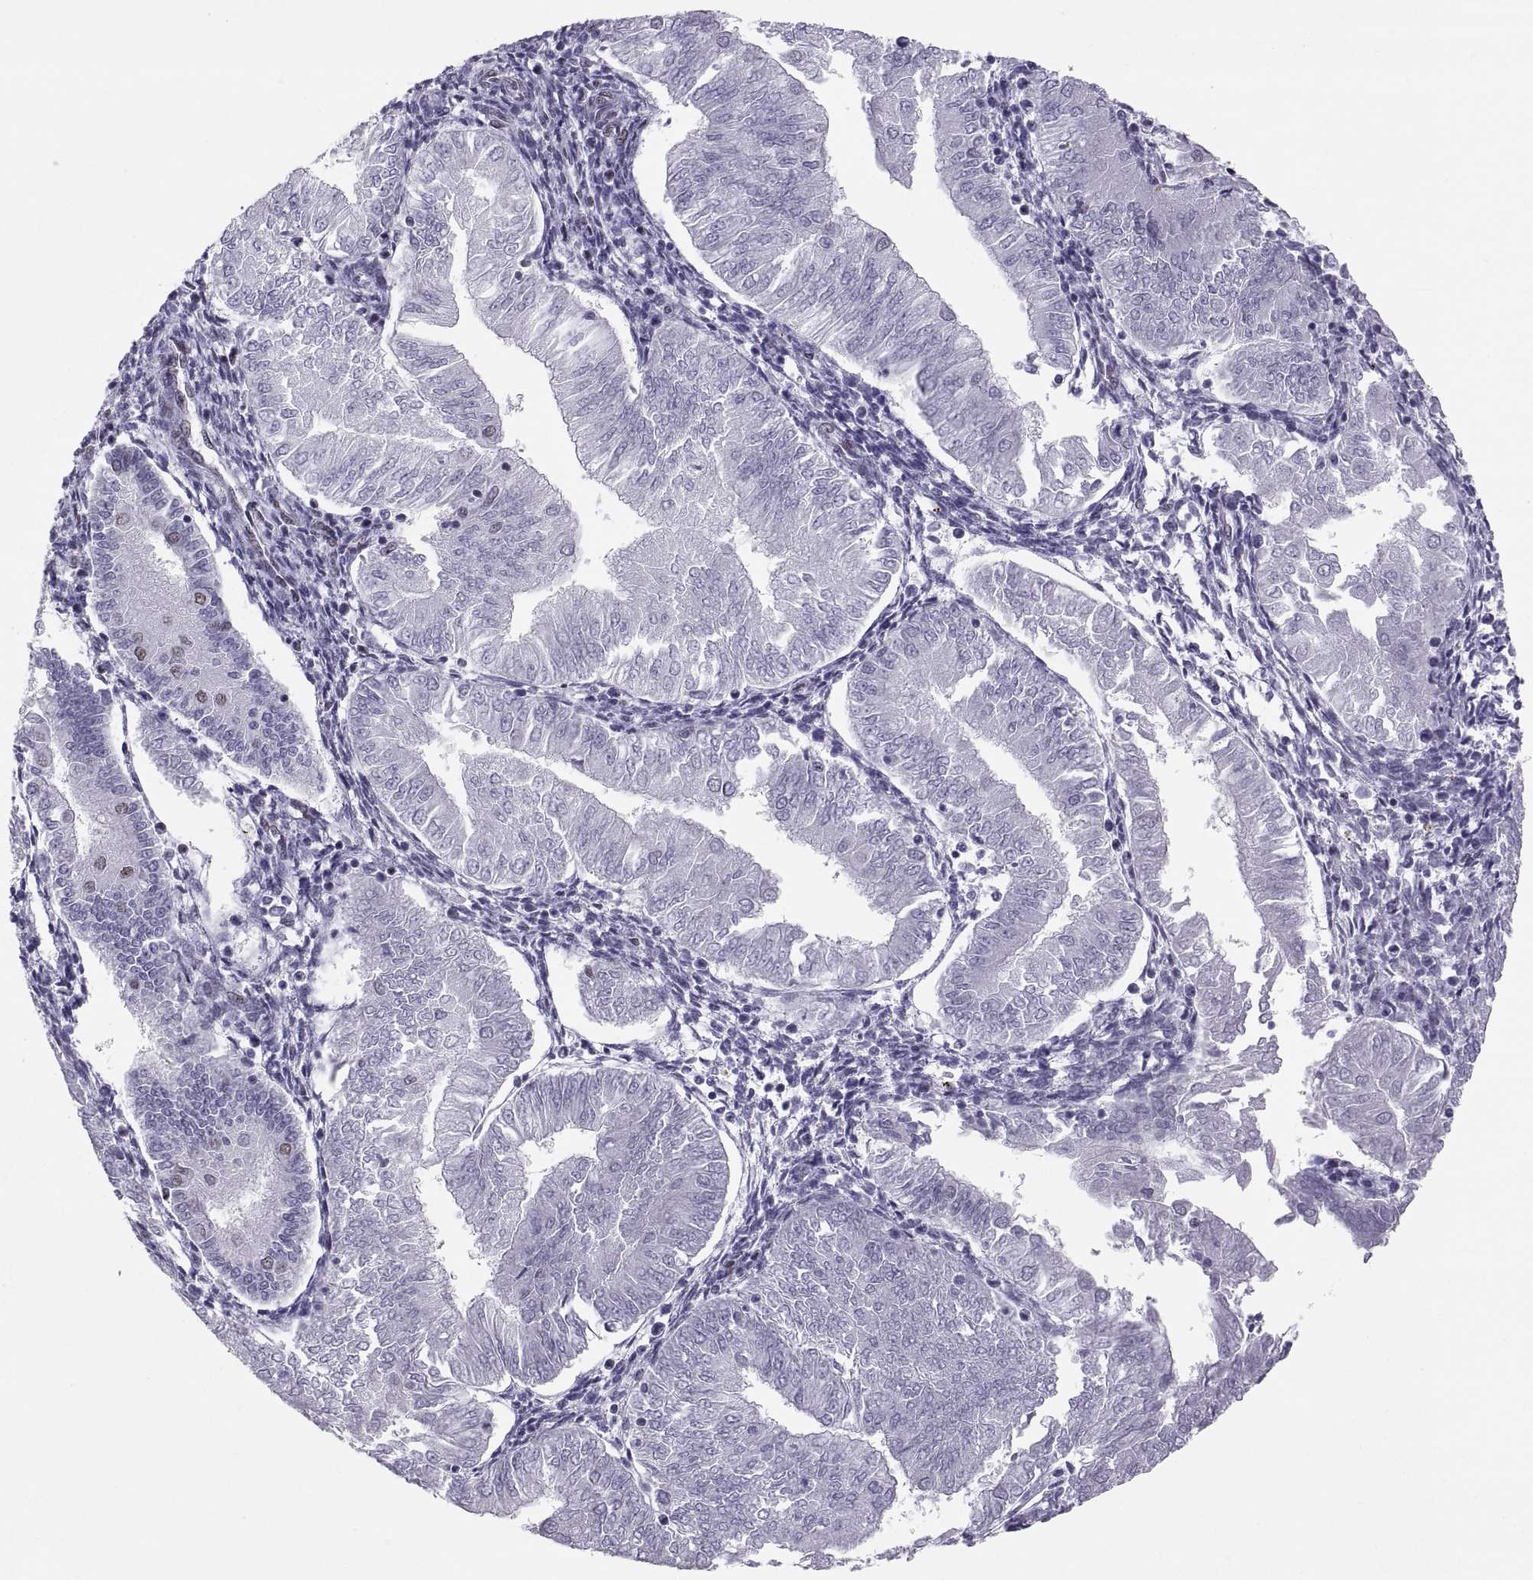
{"staining": {"intensity": "negative", "quantity": "none", "location": "none"}, "tissue": "endometrial cancer", "cell_type": "Tumor cells", "image_type": "cancer", "snomed": [{"axis": "morphology", "description": "Adenocarcinoma, NOS"}, {"axis": "topography", "description": "Endometrium"}], "caption": "High magnification brightfield microscopy of adenocarcinoma (endometrial) stained with DAB (3,3'-diaminobenzidine) (brown) and counterstained with hematoxylin (blue): tumor cells show no significant expression.", "gene": "NEUROD6", "patient": {"sex": "female", "age": 53}}